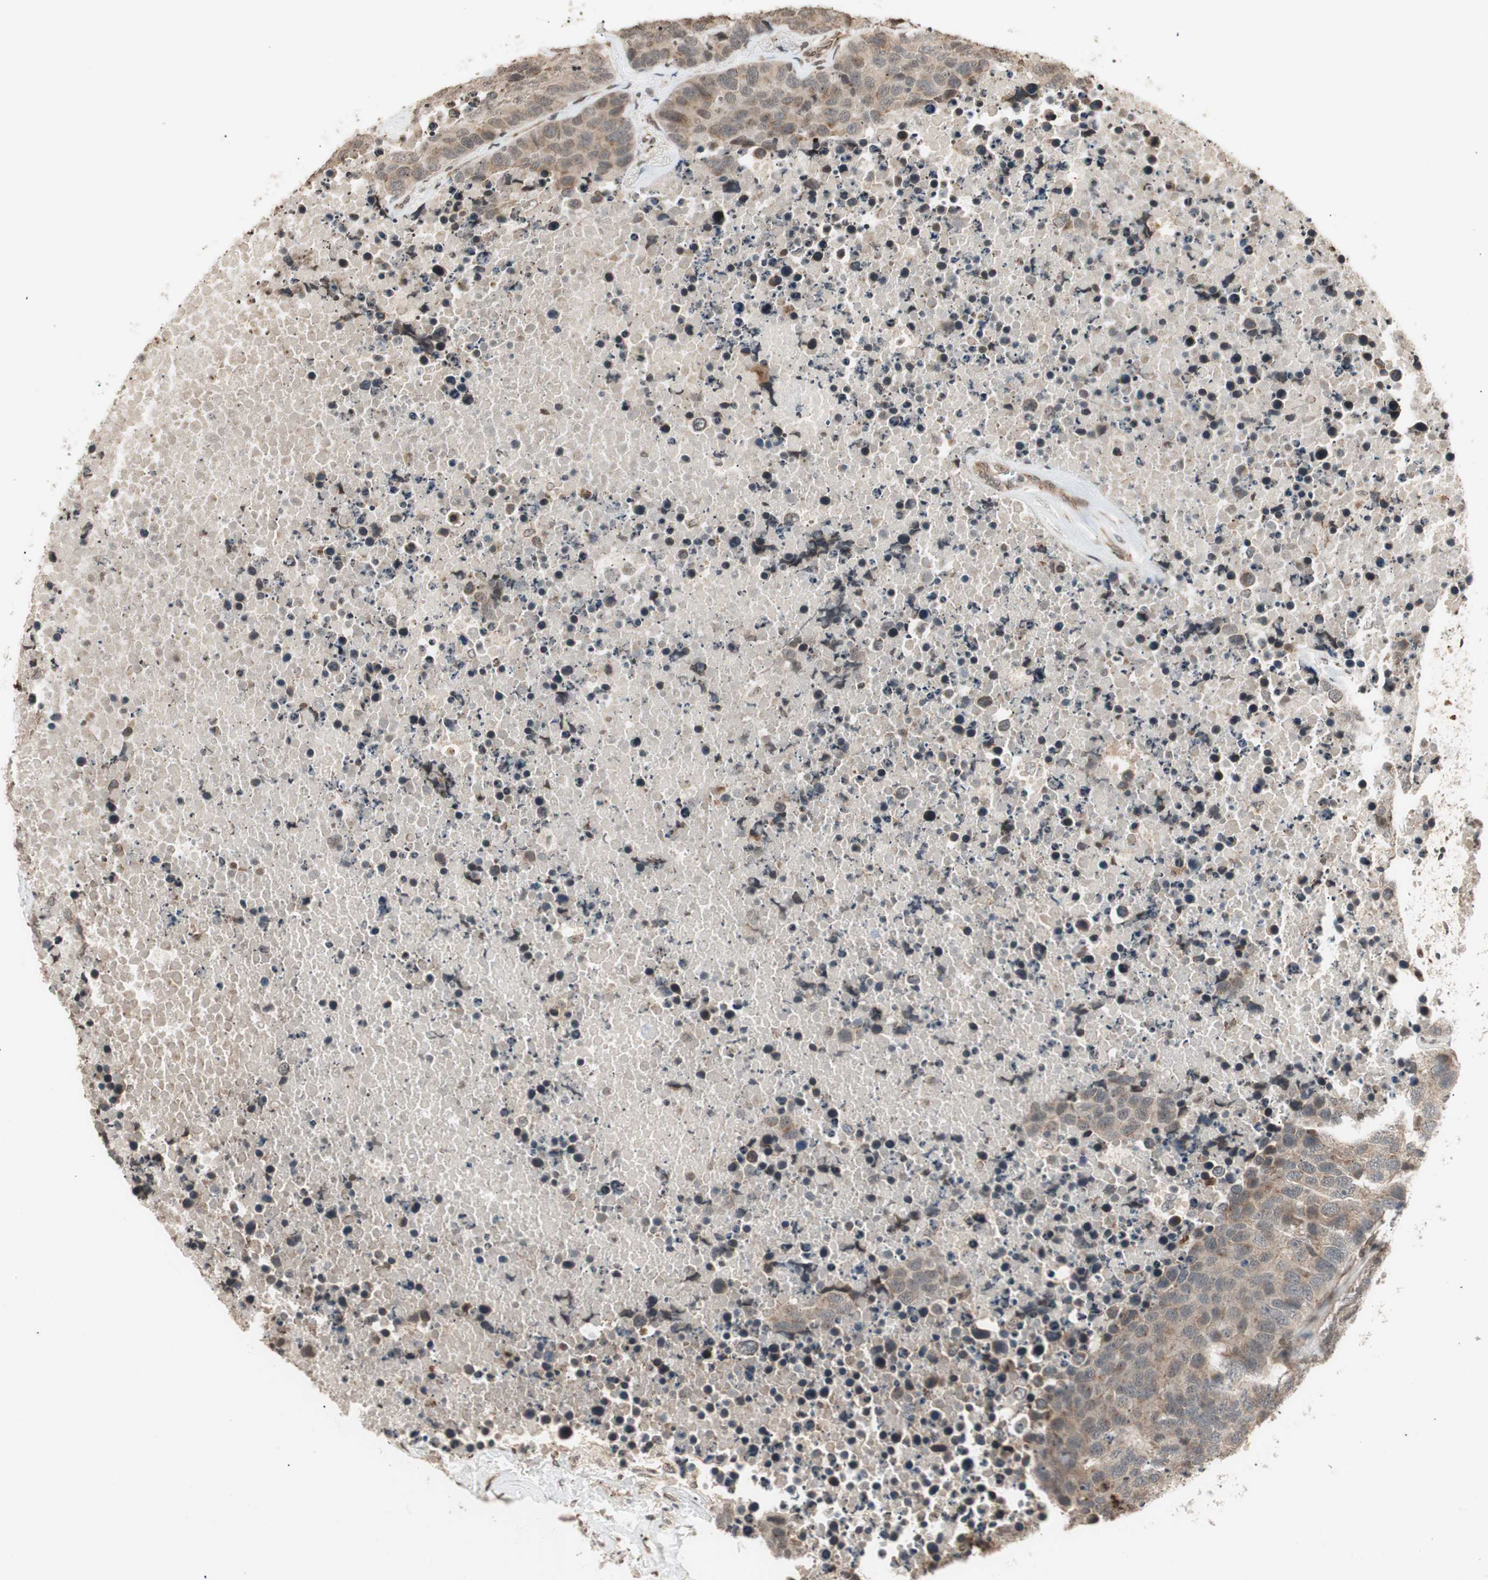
{"staining": {"intensity": "moderate", "quantity": ">75%", "location": "cytoplasmic/membranous"}, "tissue": "carcinoid", "cell_type": "Tumor cells", "image_type": "cancer", "snomed": [{"axis": "morphology", "description": "Carcinoid, malignant, NOS"}, {"axis": "topography", "description": "Lung"}], "caption": "This is a histology image of immunohistochemistry (IHC) staining of carcinoid (malignant), which shows moderate expression in the cytoplasmic/membranous of tumor cells.", "gene": "ZFC3H1", "patient": {"sex": "male", "age": 60}}